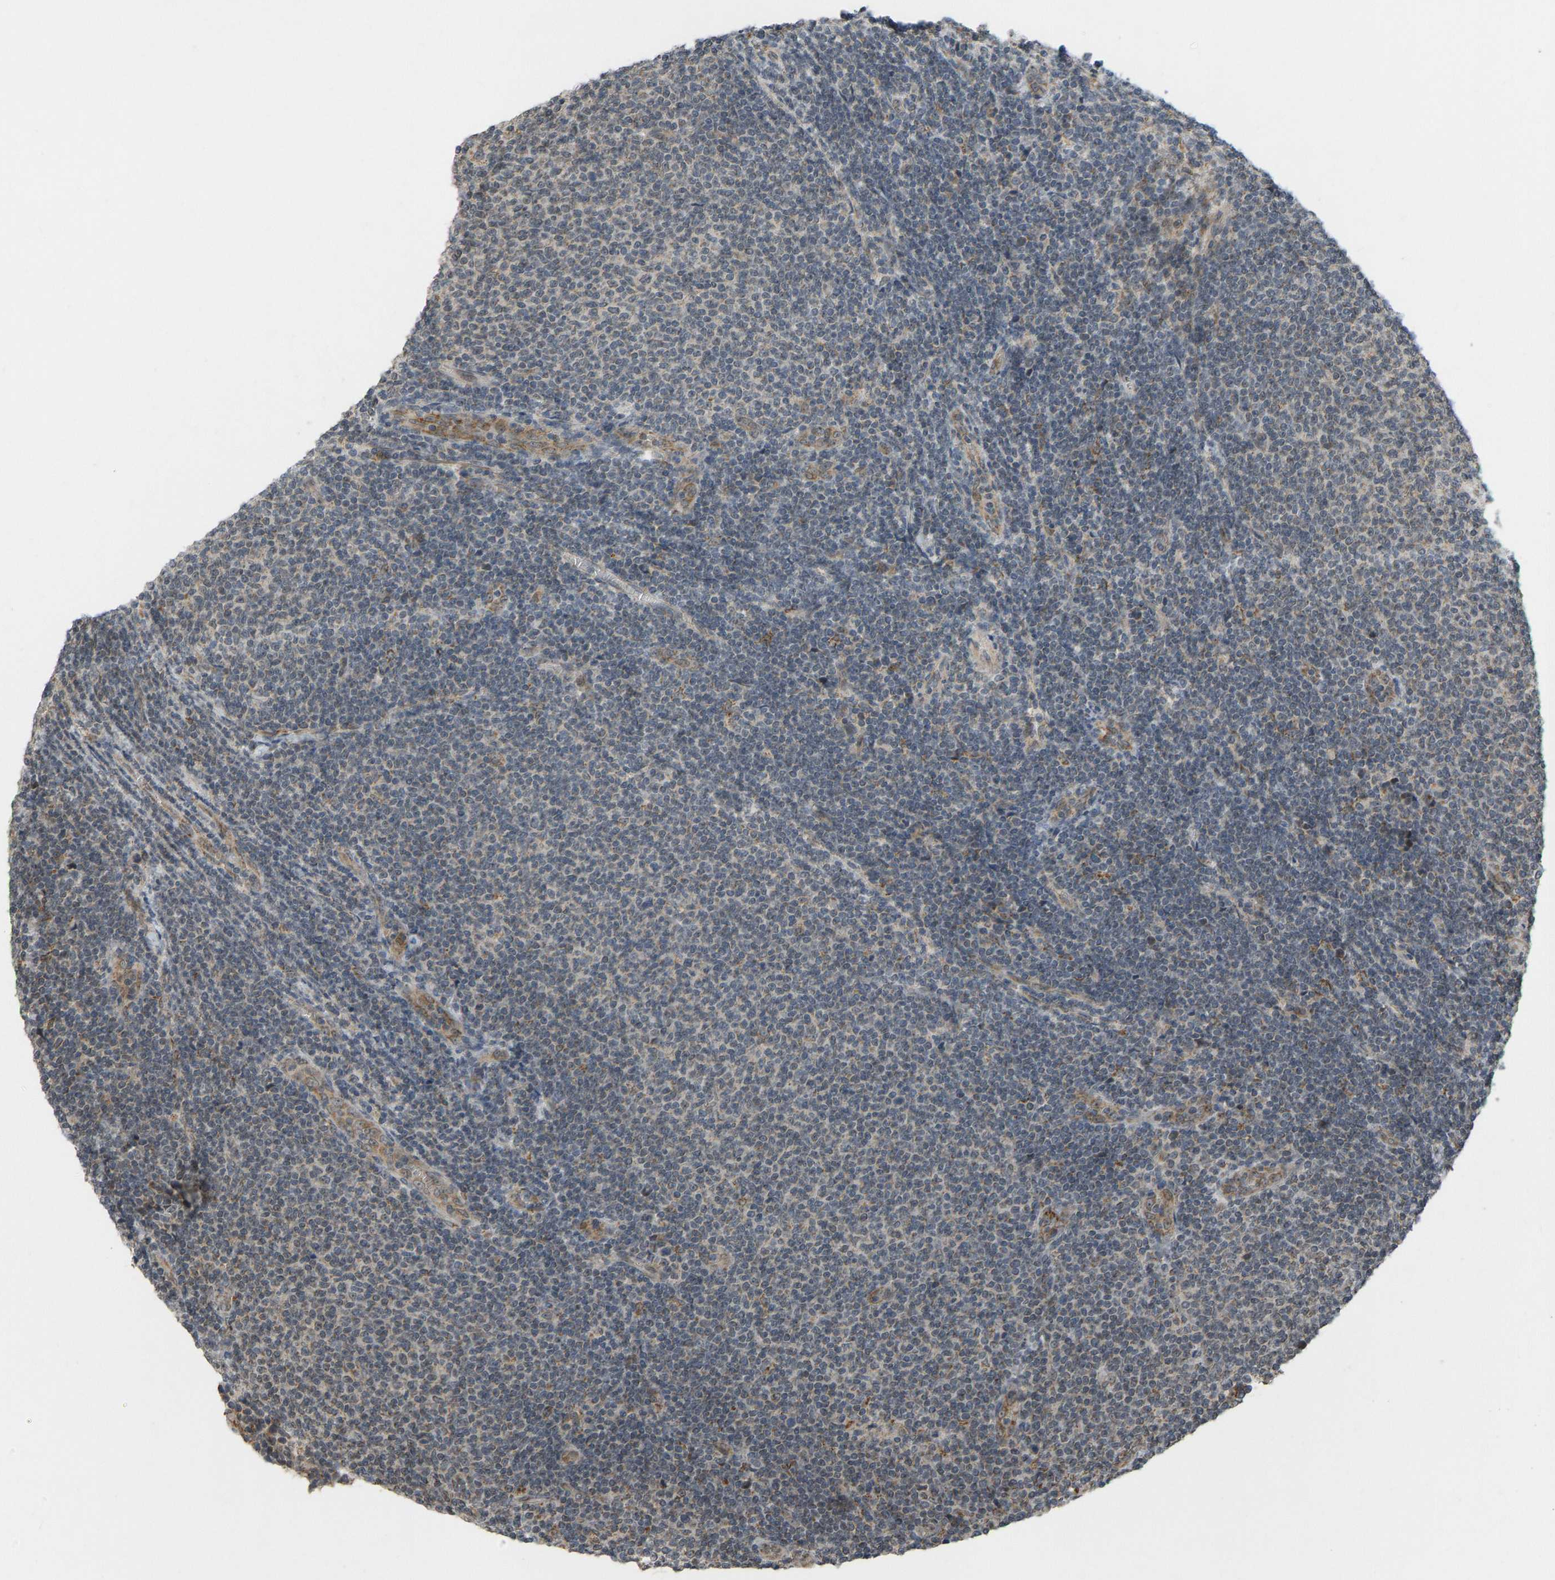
{"staining": {"intensity": "weak", "quantity": "25%-75%", "location": "cytoplasmic/membranous"}, "tissue": "lymphoma", "cell_type": "Tumor cells", "image_type": "cancer", "snomed": [{"axis": "morphology", "description": "Malignant lymphoma, non-Hodgkin's type, Low grade"}, {"axis": "topography", "description": "Lymph node"}], "caption": "Brown immunohistochemical staining in human lymphoma demonstrates weak cytoplasmic/membranous positivity in approximately 25%-75% of tumor cells.", "gene": "ACADS", "patient": {"sex": "male", "age": 66}}